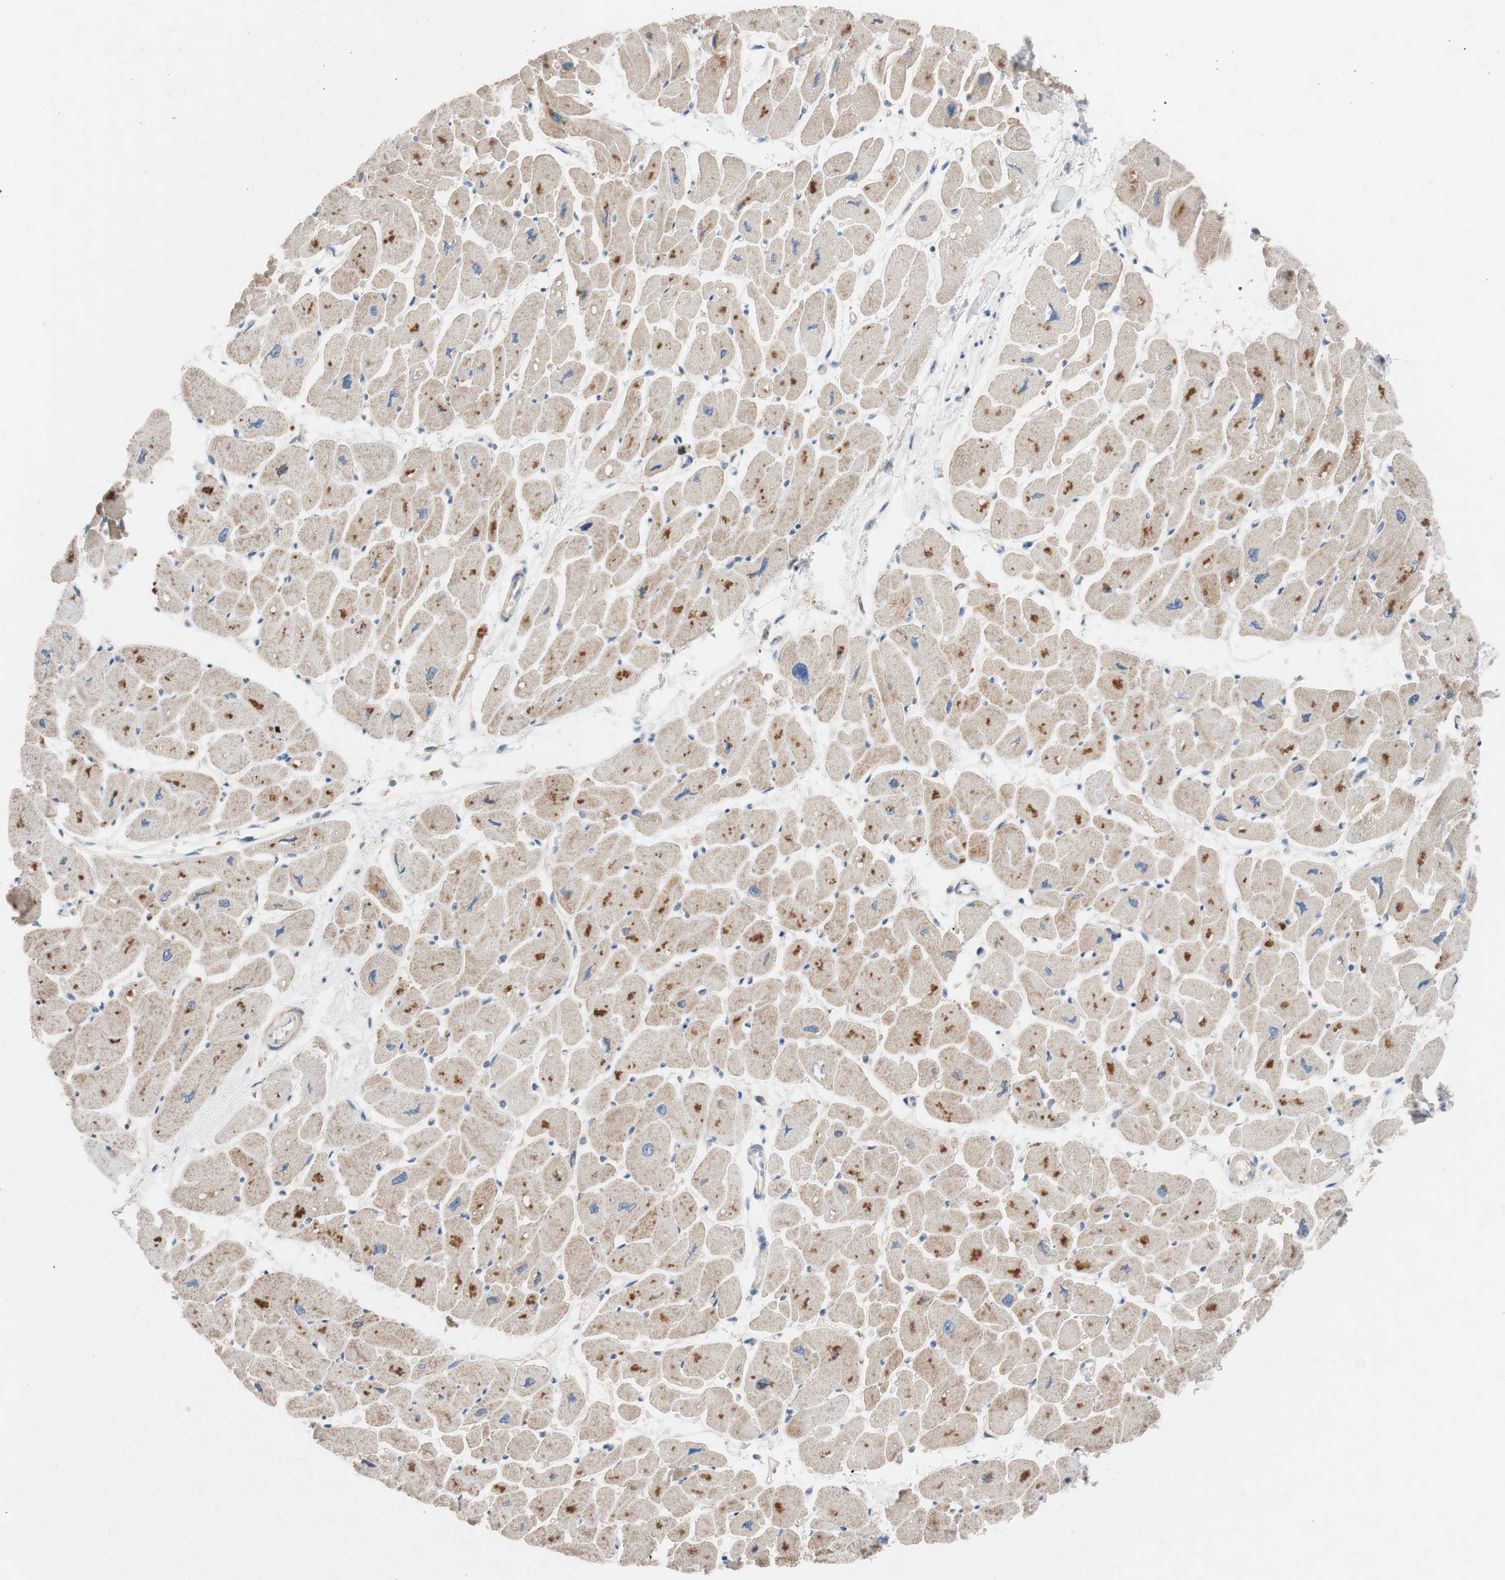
{"staining": {"intensity": "moderate", "quantity": ">75%", "location": "cytoplasmic/membranous"}, "tissue": "heart muscle", "cell_type": "Cardiomyocytes", "image_type": "normal", "snomed": [{"axis": "morphology", "description": "Normal tissue, NOS"}, {"axis": "topography", "description": "Heart"}], "caption": "Normal heart muscle exhibits moderate cytoplasmic/membranous staining in about >75% of cardiomyocytes.", "gene": "FAAH", "patient": {"sex": "female", "age": 54}}